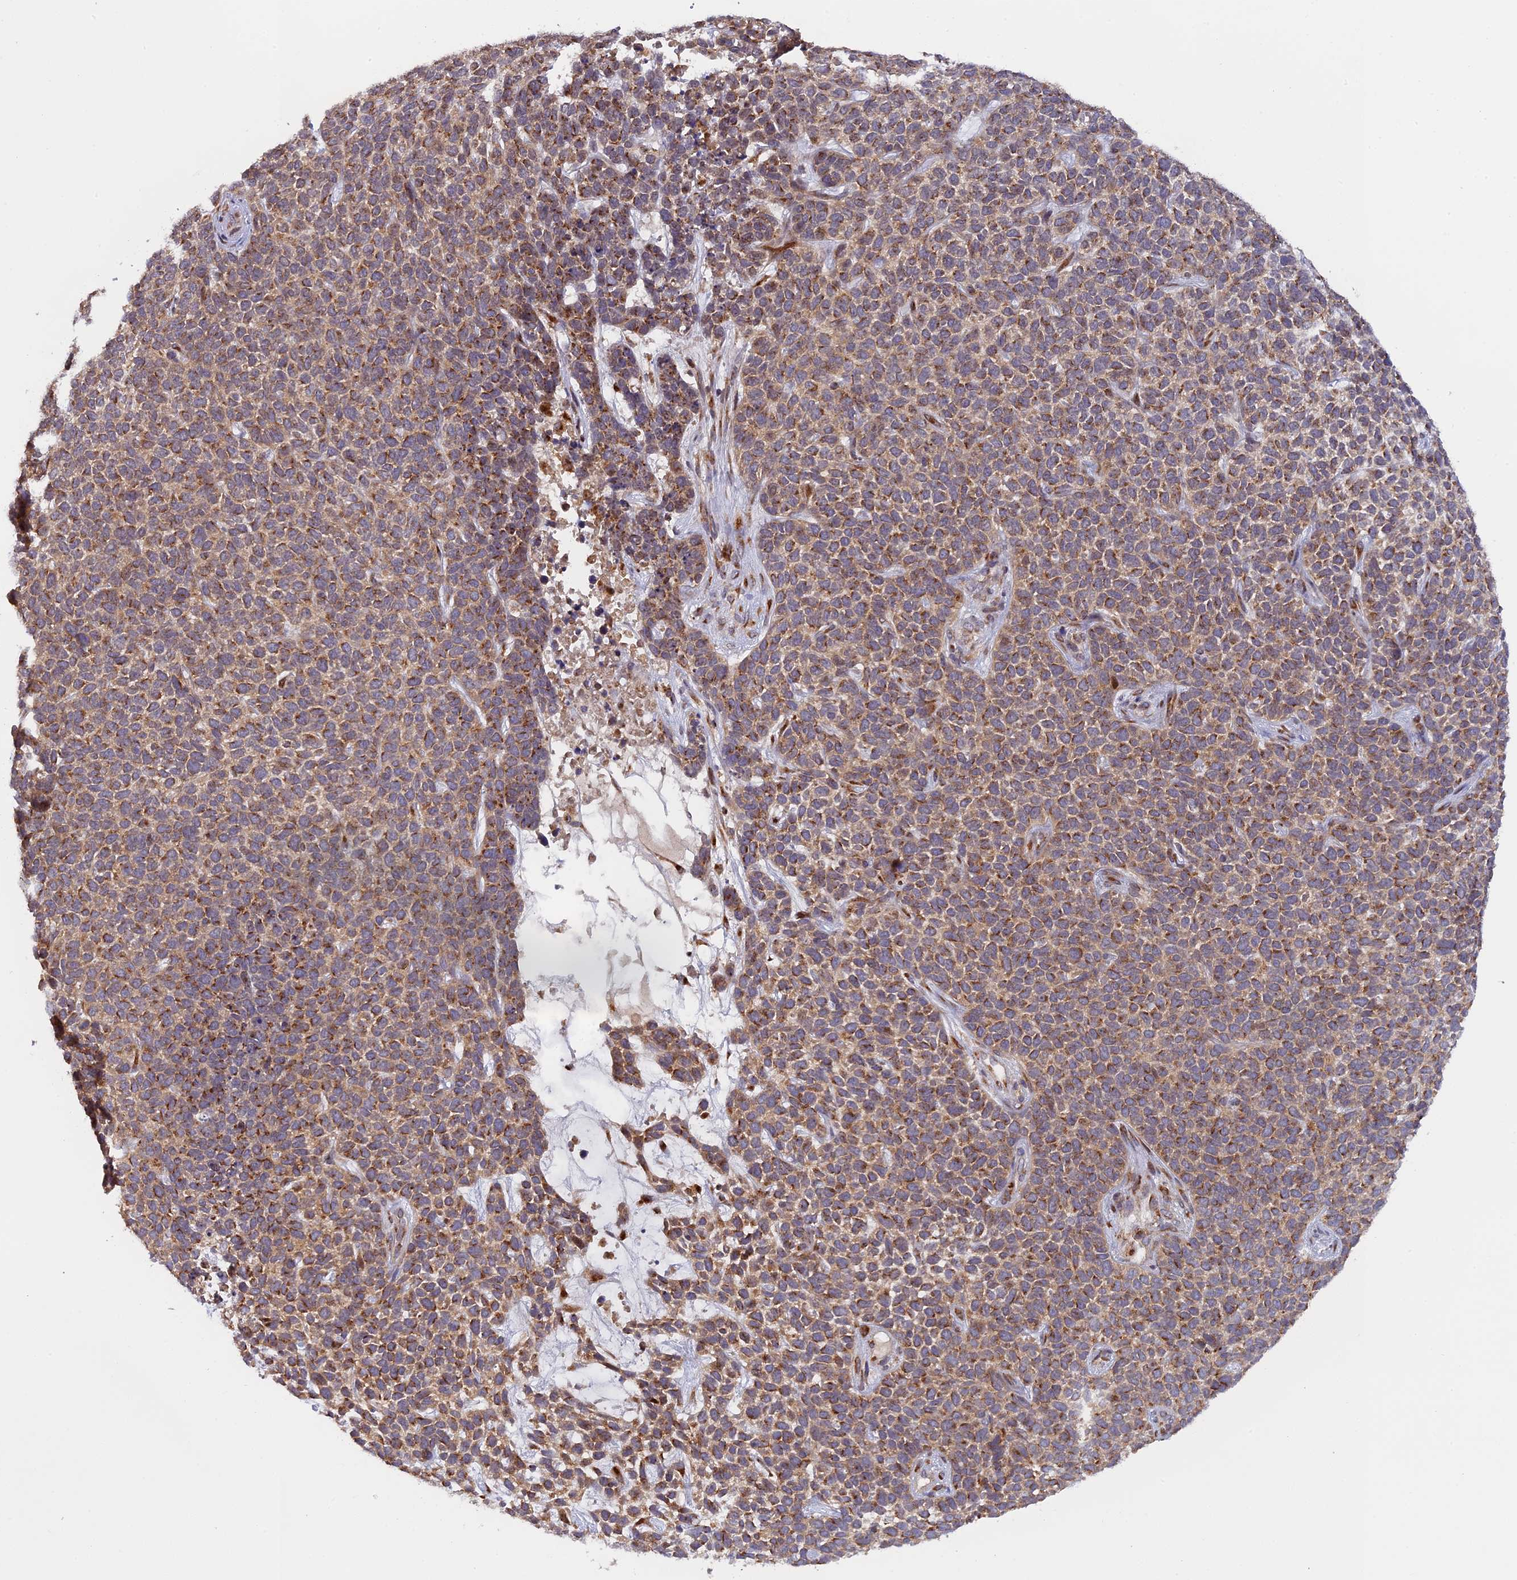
{"staining": {"intensity": "moderate", "quantity": ">75%", "location": "cytoplasmic/membranous"}, "tissue": "skin cancer", "cell_type": "Tumor cells", "image_type": "cancer", "snomed": [{"axis": "morphology", "description": "Basal cell carcinoma"}, {"axis": "topography", "description": "Skin"}], "caption": "Immunohistochemistry photomicrograph of human skin basal cell carcinoma stained for a protein (brown), which displays medium levels of moderate cytoplasmic/membranous staining in approximately >75% of tumor cells.", "gene": "SNX17", "patient": {"sex": "female", "age": 84}}